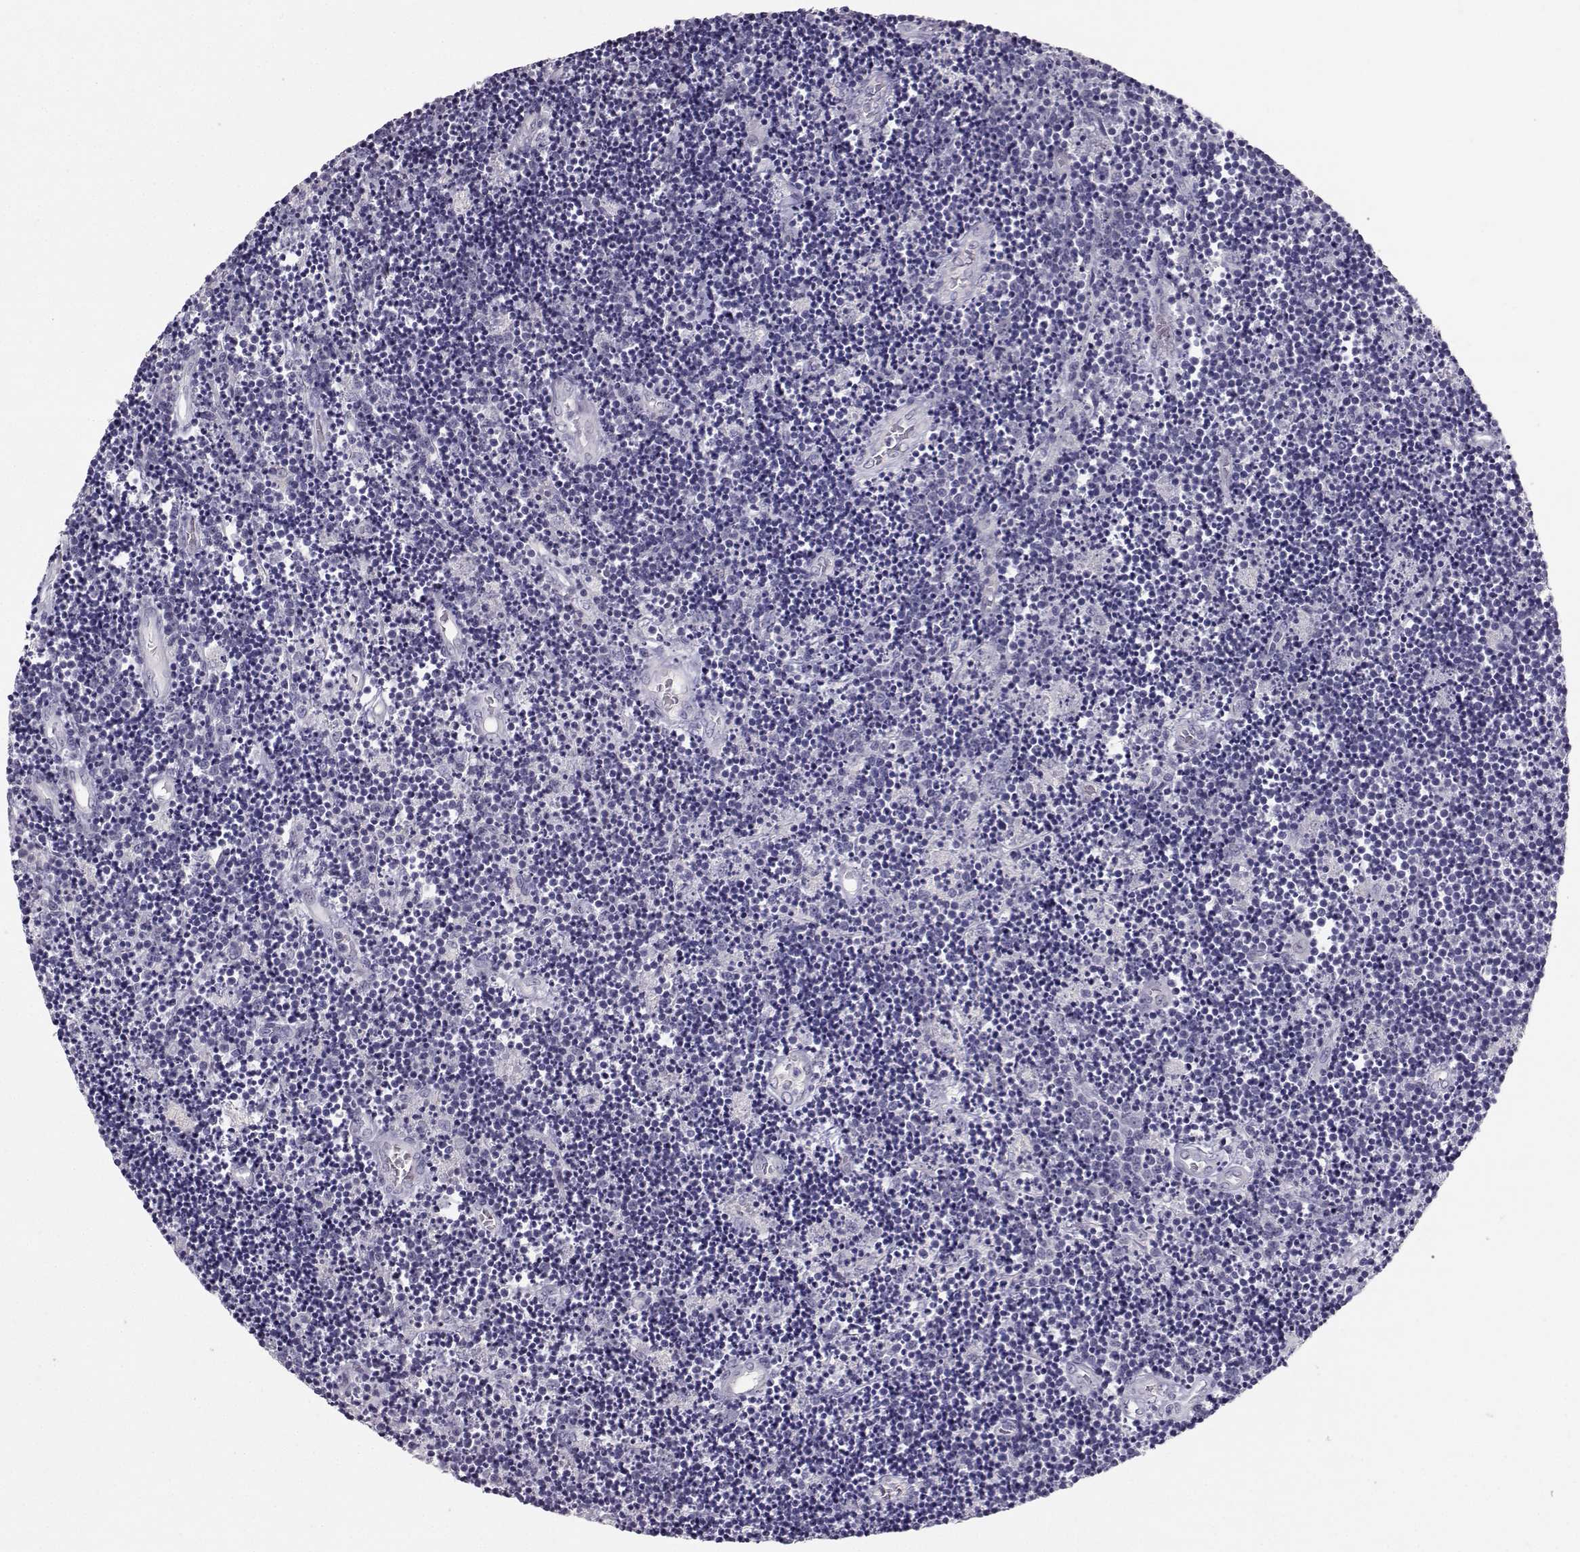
{"staining": {"intensity": "negative", "quantity": "none", "location": "none"}, "tissue": "lymphoma", "cell_type": "Tumor cells", "image_type": "cancer", "snomed": [{"axis": "morphology", "description": "Malignant lymphoma, non-Hodgkin's type, Low grade"}, {"axis": "topography", "description": "Brain"}], "caption": "This is a photomicrograph of IHC staining of low-grade malignant lymphoma, non-Hodgkin's type, which shows no staining in tumor cells.", "gene": "PKP2", "patient": {"sex": "female", "age": 66}}